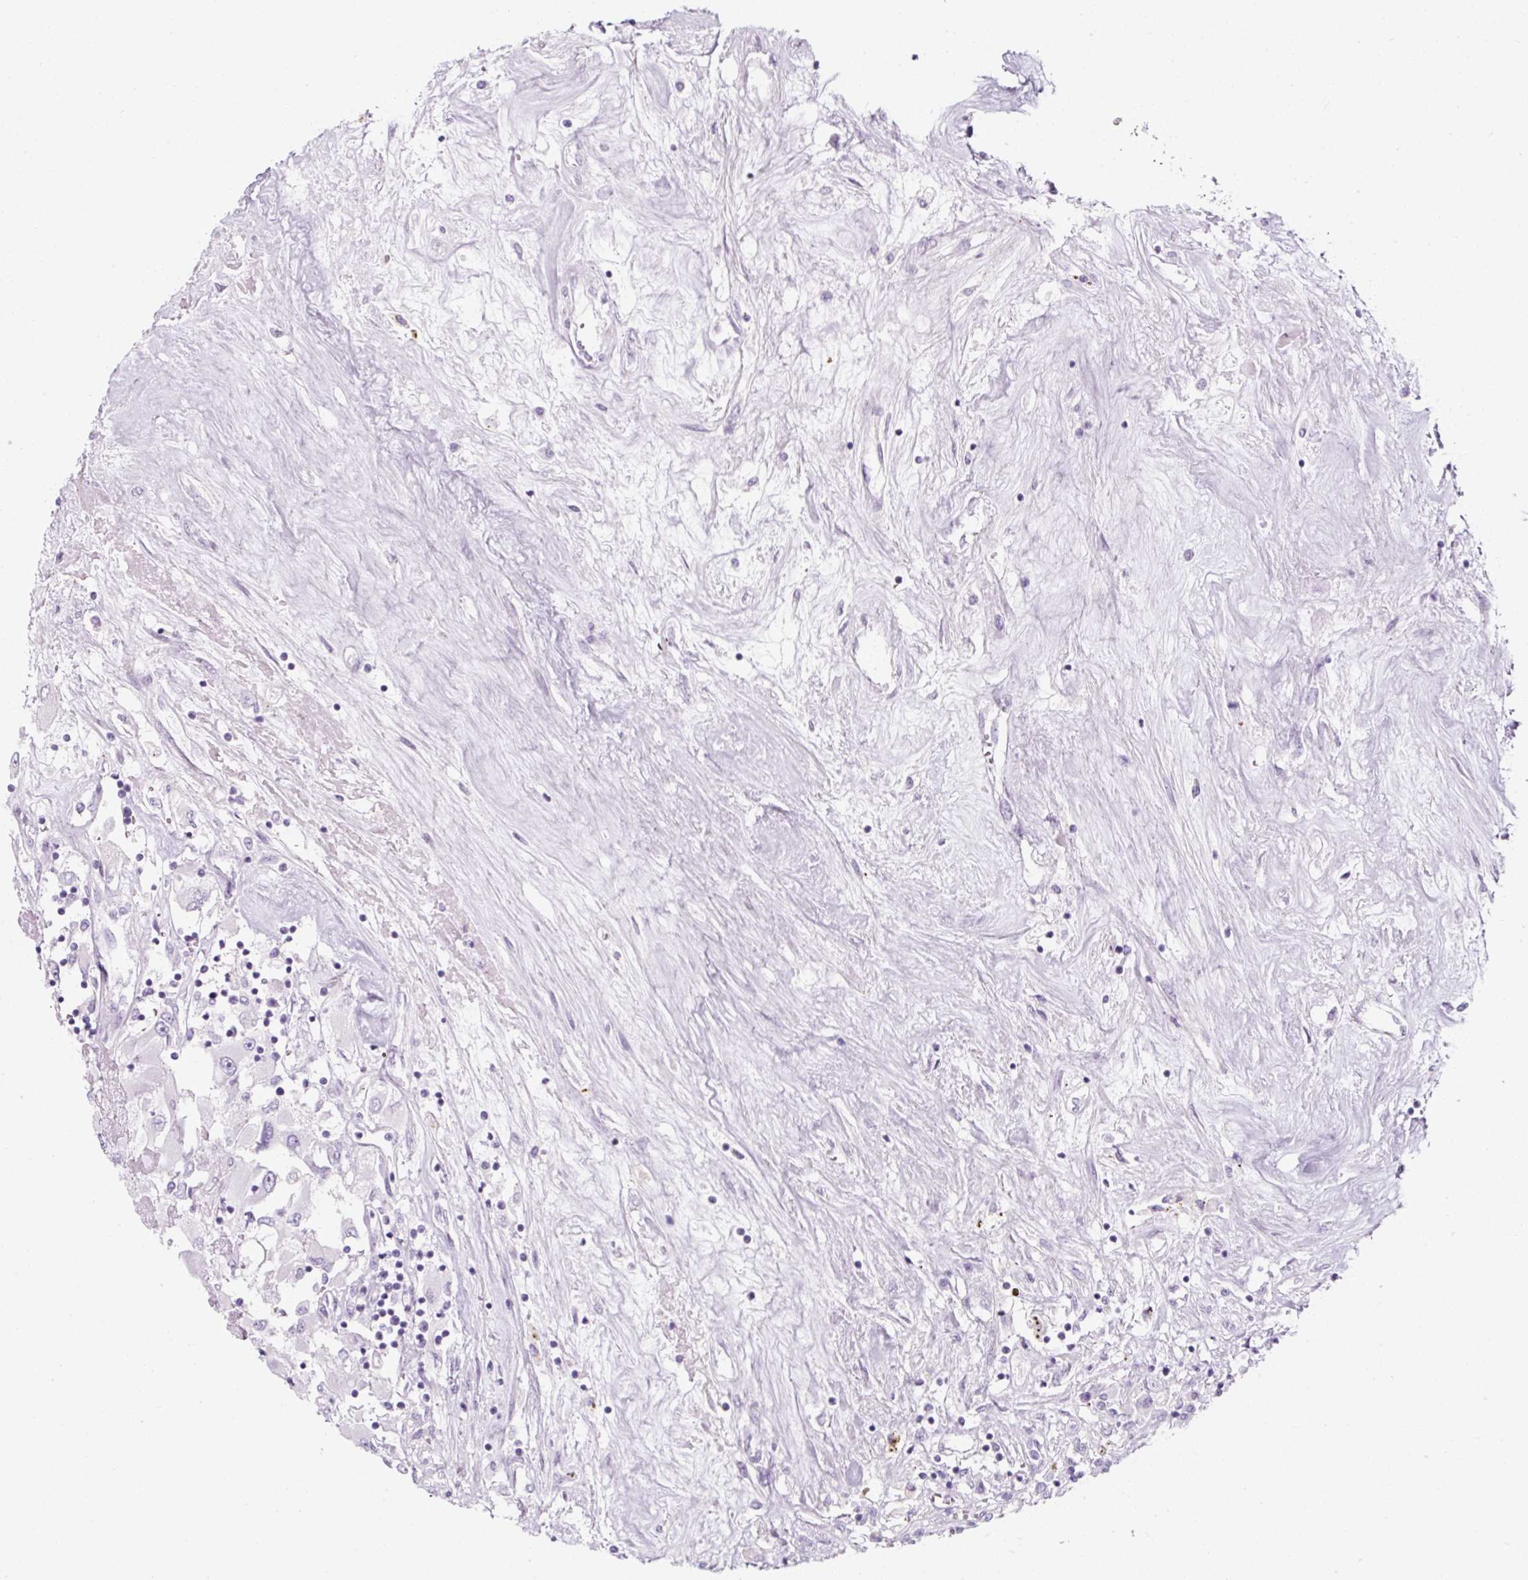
{"staining": {"intensity": "negative", "quantity": "none", "location": "none"}, "tissue": "renal cancer", "cell_type": "Tumor cells", "image_type": "cancer", "snomed": [{"axis": "morphology", "description": "Adenocarcinoma, NOS"}, {"axis": "topography", "description": "Kidney"}], "caption": "An image of human renal cancer (adenocarcinoma) is negative for staining in tumor cells. (Immunohistochemistry (ihc), brightfield microscopy, high magnification).", "gene": "PF4V1", "patient": {"sex": "female", "age": 52}}